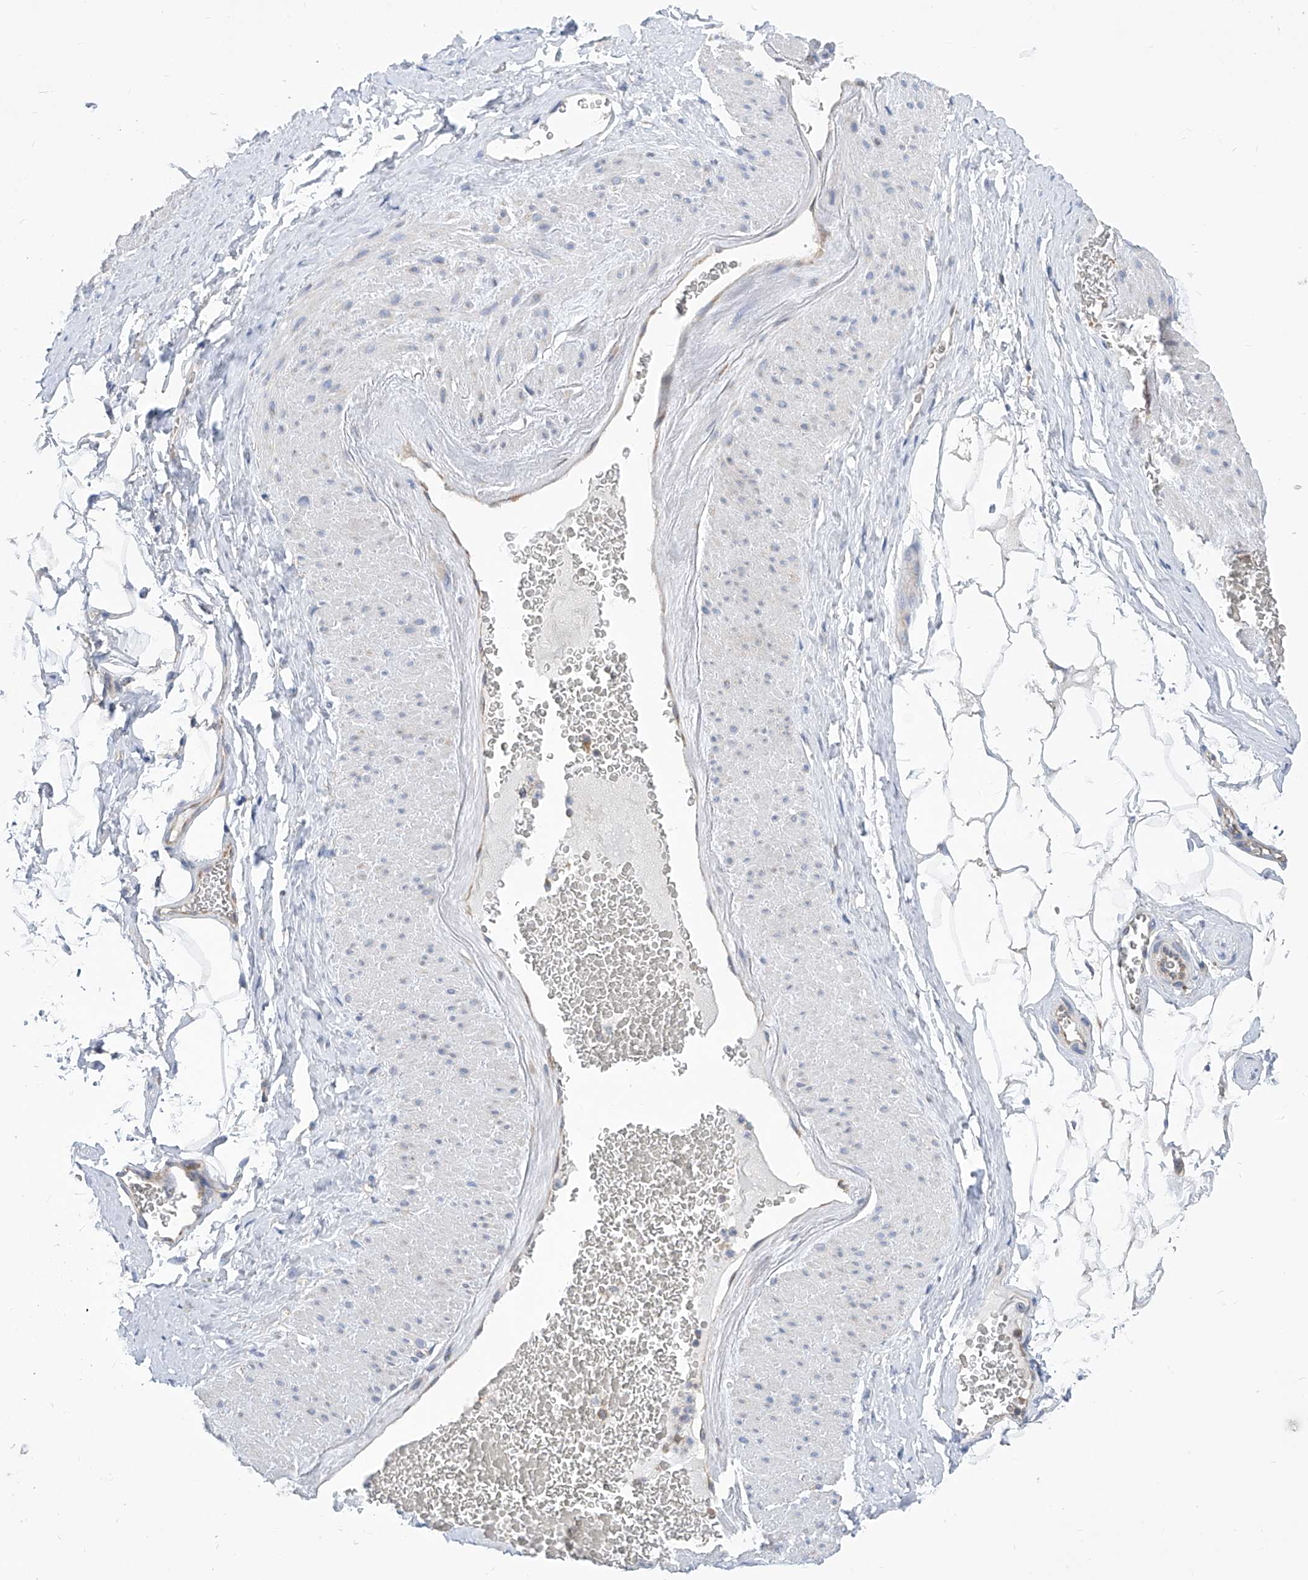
{"staining": {"intensity": "weak", "quantity": ">75%", "location": "cytoplasmic/membranous"}, "tissue": "adipose tissue", "cell_type": "Adipocytes", "image_type": "normal", "snomed": [{"axis": "morphology", "description": "Normal tissue, NOS"}, {"axis": "morphology", "description": "Adenocarcinoma, Low grade"}, {"axis": "topography", "description": "Prostate"}, {"axis": "topography", "description": "Peripheral nerve tissue"}], "caption": "Immunohistochemistry (IHC) (DAB) staining of normal adipose tissue reveals weak cytoplasmic/membranous protein positivity in approximately >75% of adipocytes.", "gene": "EIF3M", "patient": {"sex": "male", "age": 63}}